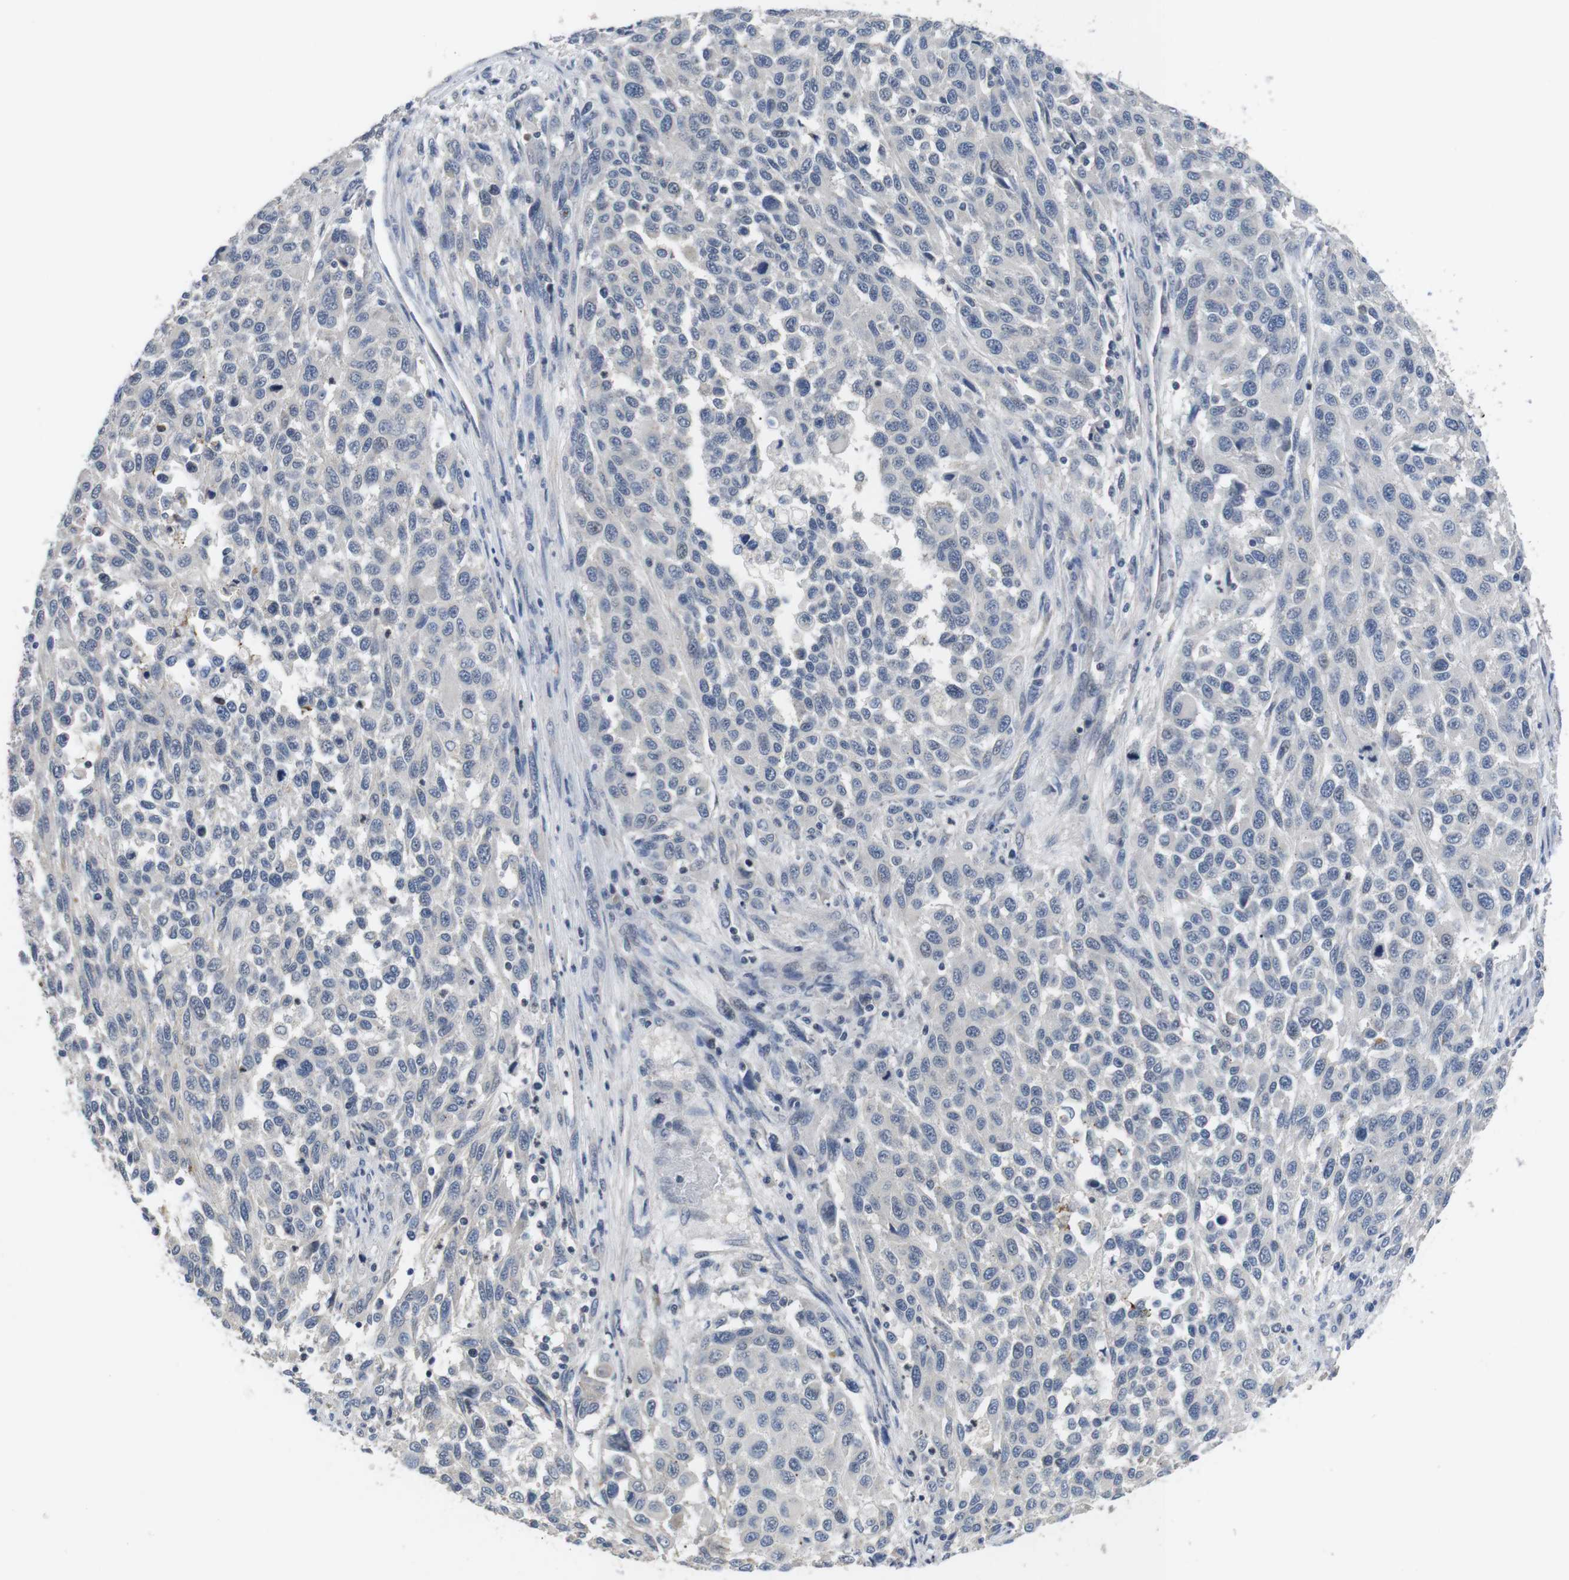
{"staining": {"intensity": "negative", "quantity": "none", "location": "none"}, "tissue": "melanoma", "cell_type": "Tumor cells", "image_type": "cancer", "snomed": [{"axis": "morphology", "description": "Malignant melanoma, Metastatic site"}, {"axis": "topography", "description": "Lymph node"}], "caption": "Immunohistochemical staining of melanoma reveals no significant positivity in tumor cells.", "gene": "NECTIN1", "patient": {"sex": "male", "age": 61}}